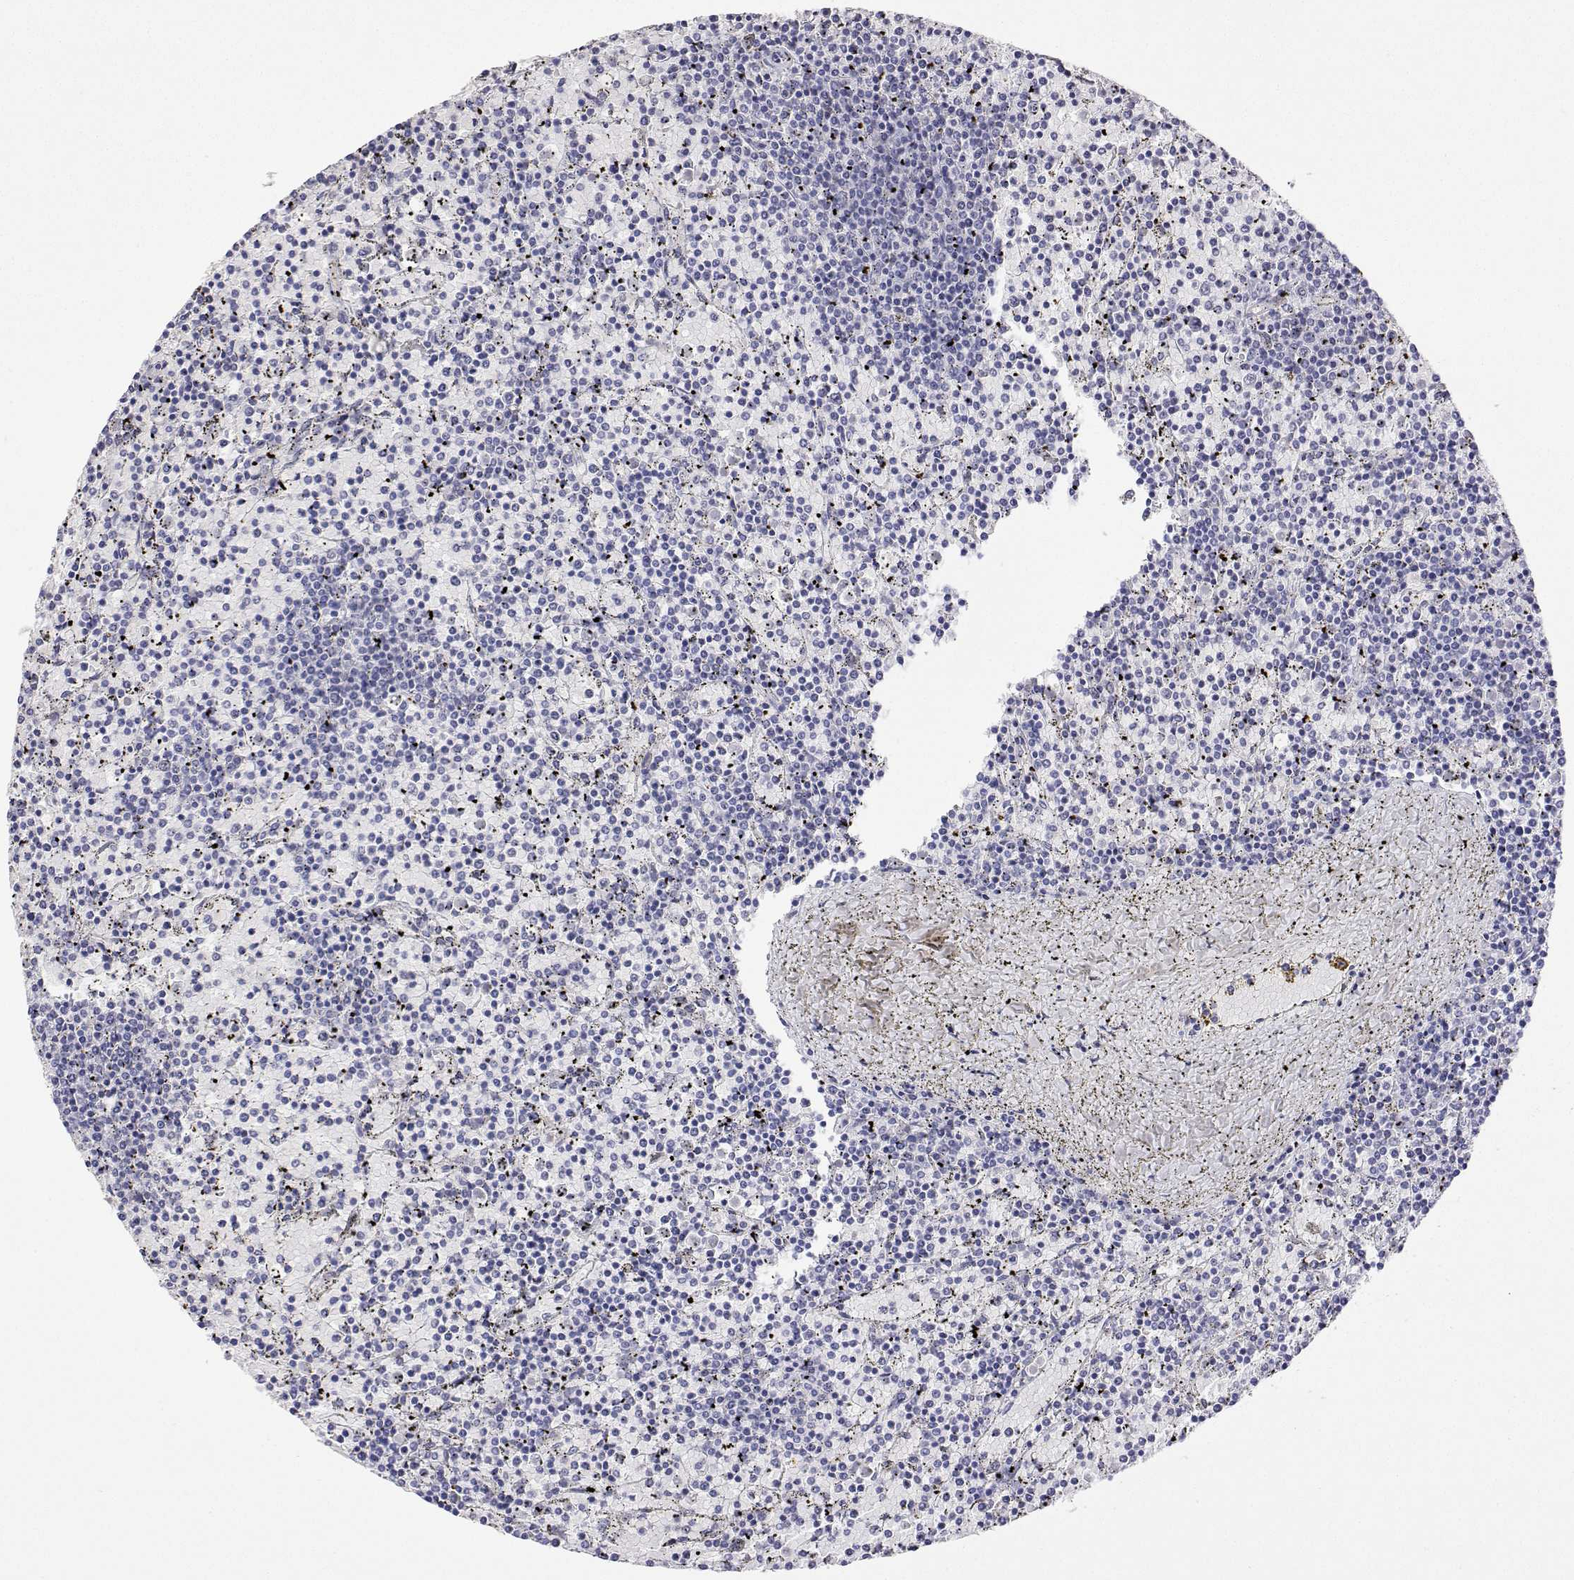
{"staining": {"intensity": "negative", "quantity": "none", "location": "none"}, "tissue": "lymphoma", "cell_type": "Tumor cells", "image_type": "cancer", "snomed": [{"axis": "morphology", "description": "Malignant lymphoma, non-Hodgkin's type, Low grade"}, {"axis": "topography", "description": "Spleen"}], "caption": "Tumor cells show no significant protein staining in lymphoma. Brightfield microscopy of IHC stained with DAB (brown) and hematoxylin (blue), captured at high magnification.", "gene": "PLCB1", "patient": {"sex": "female", "age": 77}}